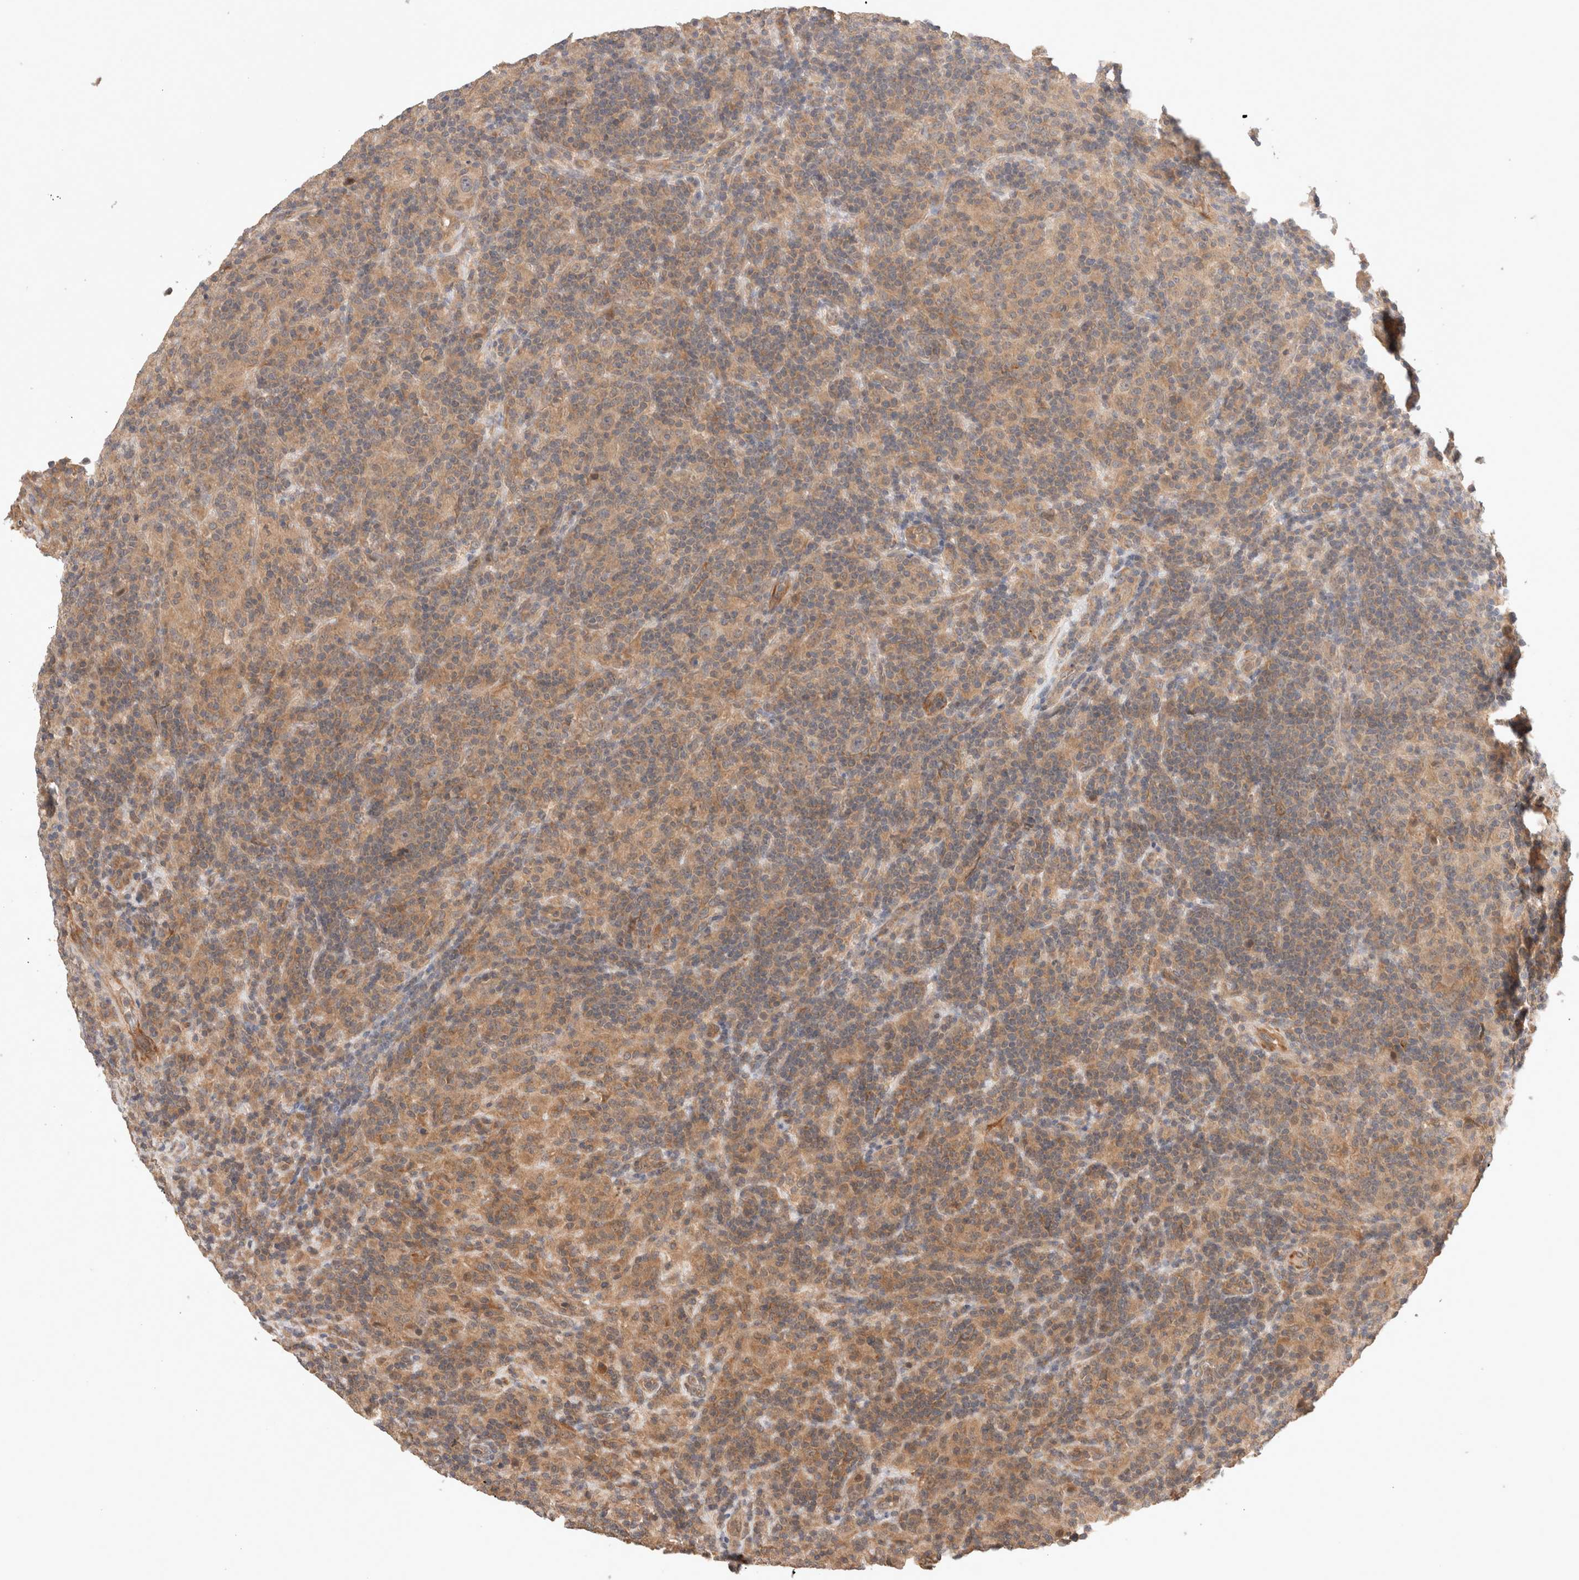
{"staining": {"intensity": "weak", "quantity": ">75%", "location": "cytoplasmic/membranous"}, "tissue": "lymphoma", "cell_type": "Tumor cells", "image_type": "cancer", "snomed": [{"axis": "morphology", "description": "Hodgkin's disease, NOS"}, {"axis": "topography", "description": "Lymph node"}], "caption": "Immunohistochemical staining of human lymphoma demonstrates low levels of weak cytoplasmic/membranous staining in about >75% of tumor cells. (Stains: DAB in brown, nuclei in blue, Microscopy: brightfield microscopy at high magnification).", "gene": "KLHL20", "patient": {"sex": "male", "age": 70}}